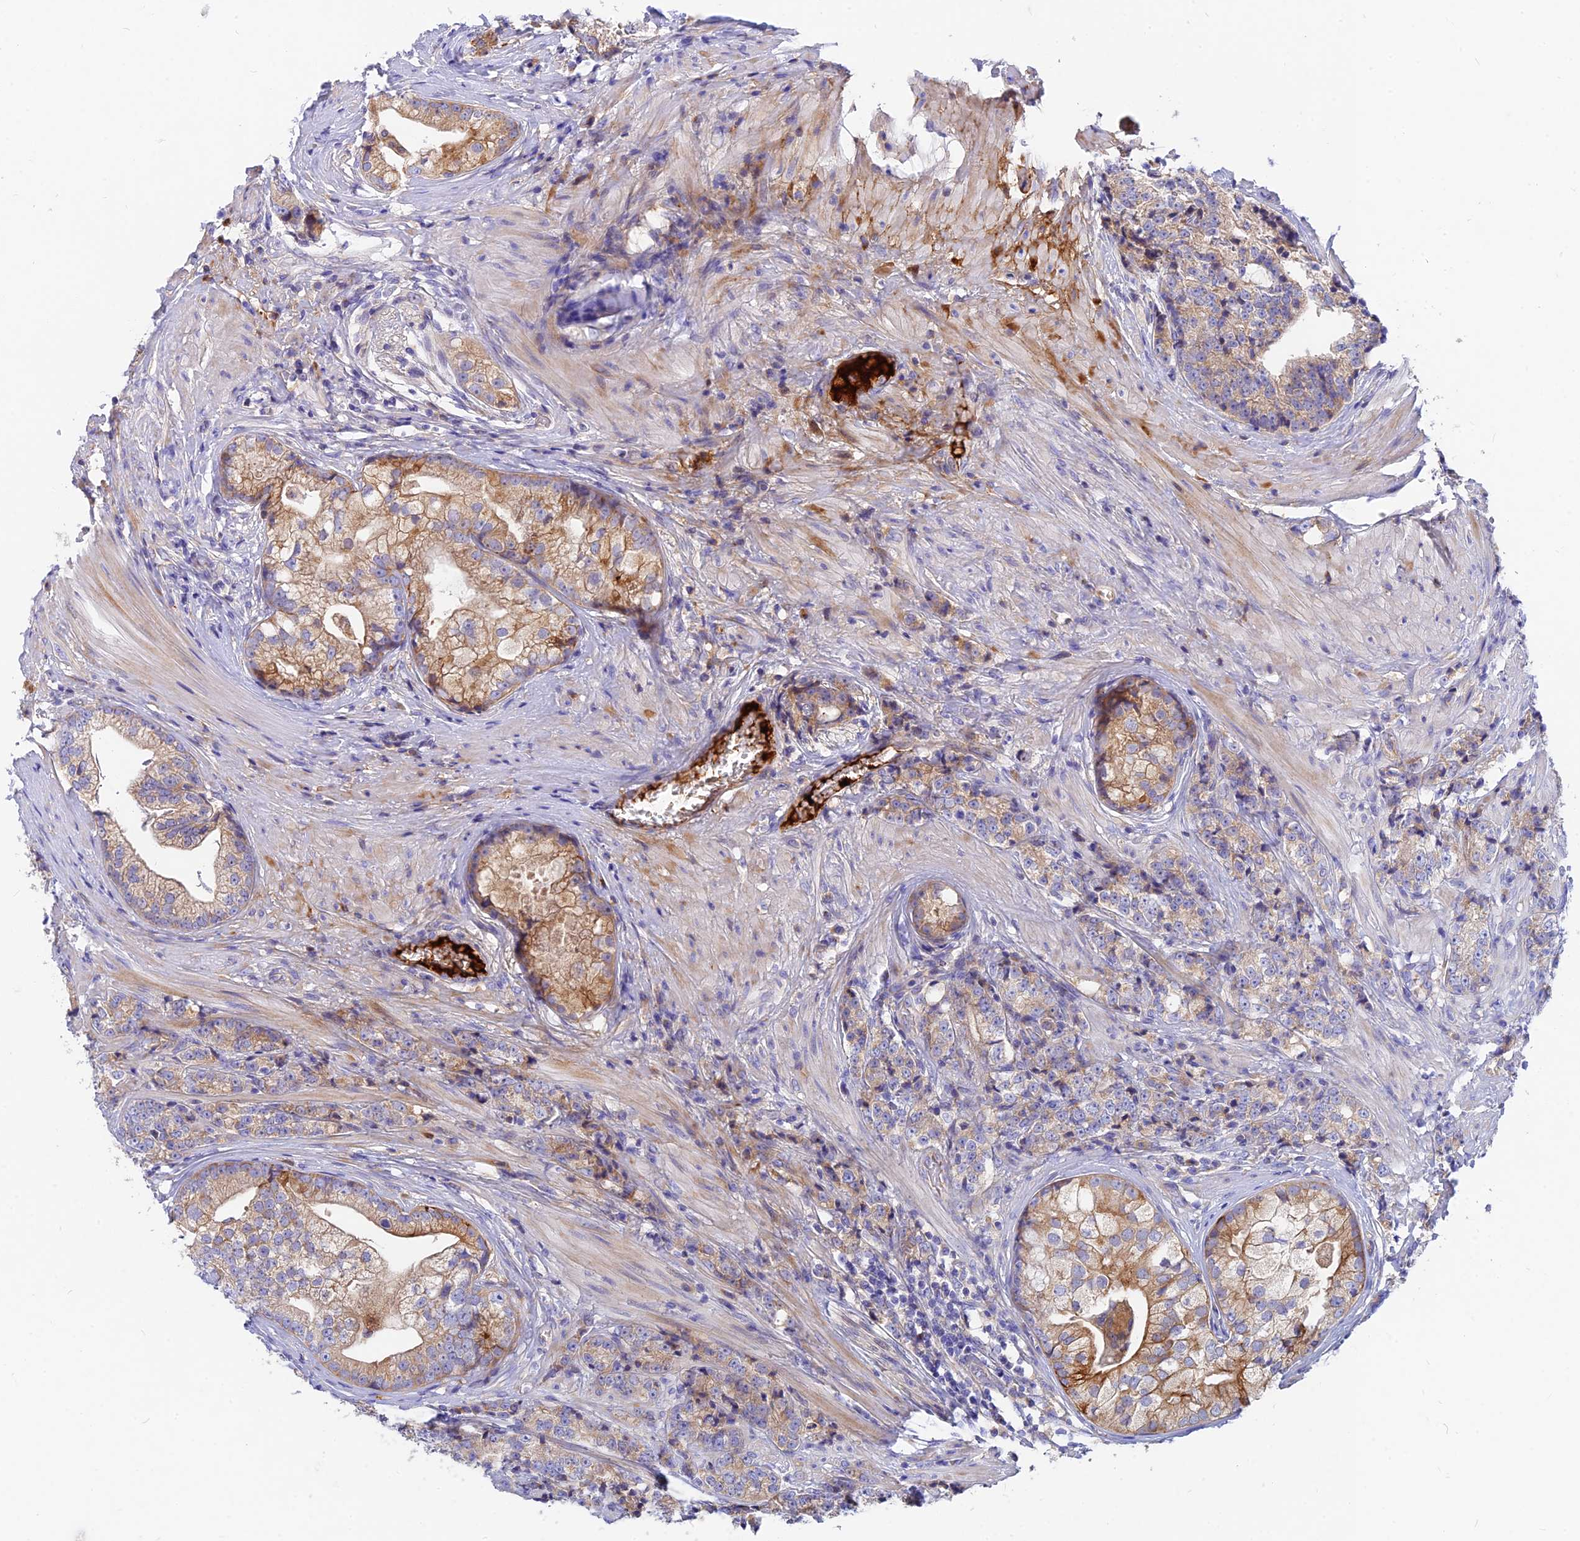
{"staining": {"intensity": "moderate", "quantity": "<25%", "location": "cytoplasmic/membranous"}, "tissue": "prostate cancer", "cell_type": "Tumor cells", "image_type": "cancer", "snomed": [{"axis": "morphology", "description": "Adenocarcinoma, High grade"}, {"axis": "topography", "description": "Prostate"}], "caption": "High-power microscopy captured an IHC image of prostate adenocarcinoma (high-grade), revealing moderate cytoplasmic/membranous staining in approximately <25% of tumor cells. (DAB IHC, brown staining for protein, blue staining for nuclei).", "gene": "MROH1", "patient": {"sex": "male", "age": 69}}